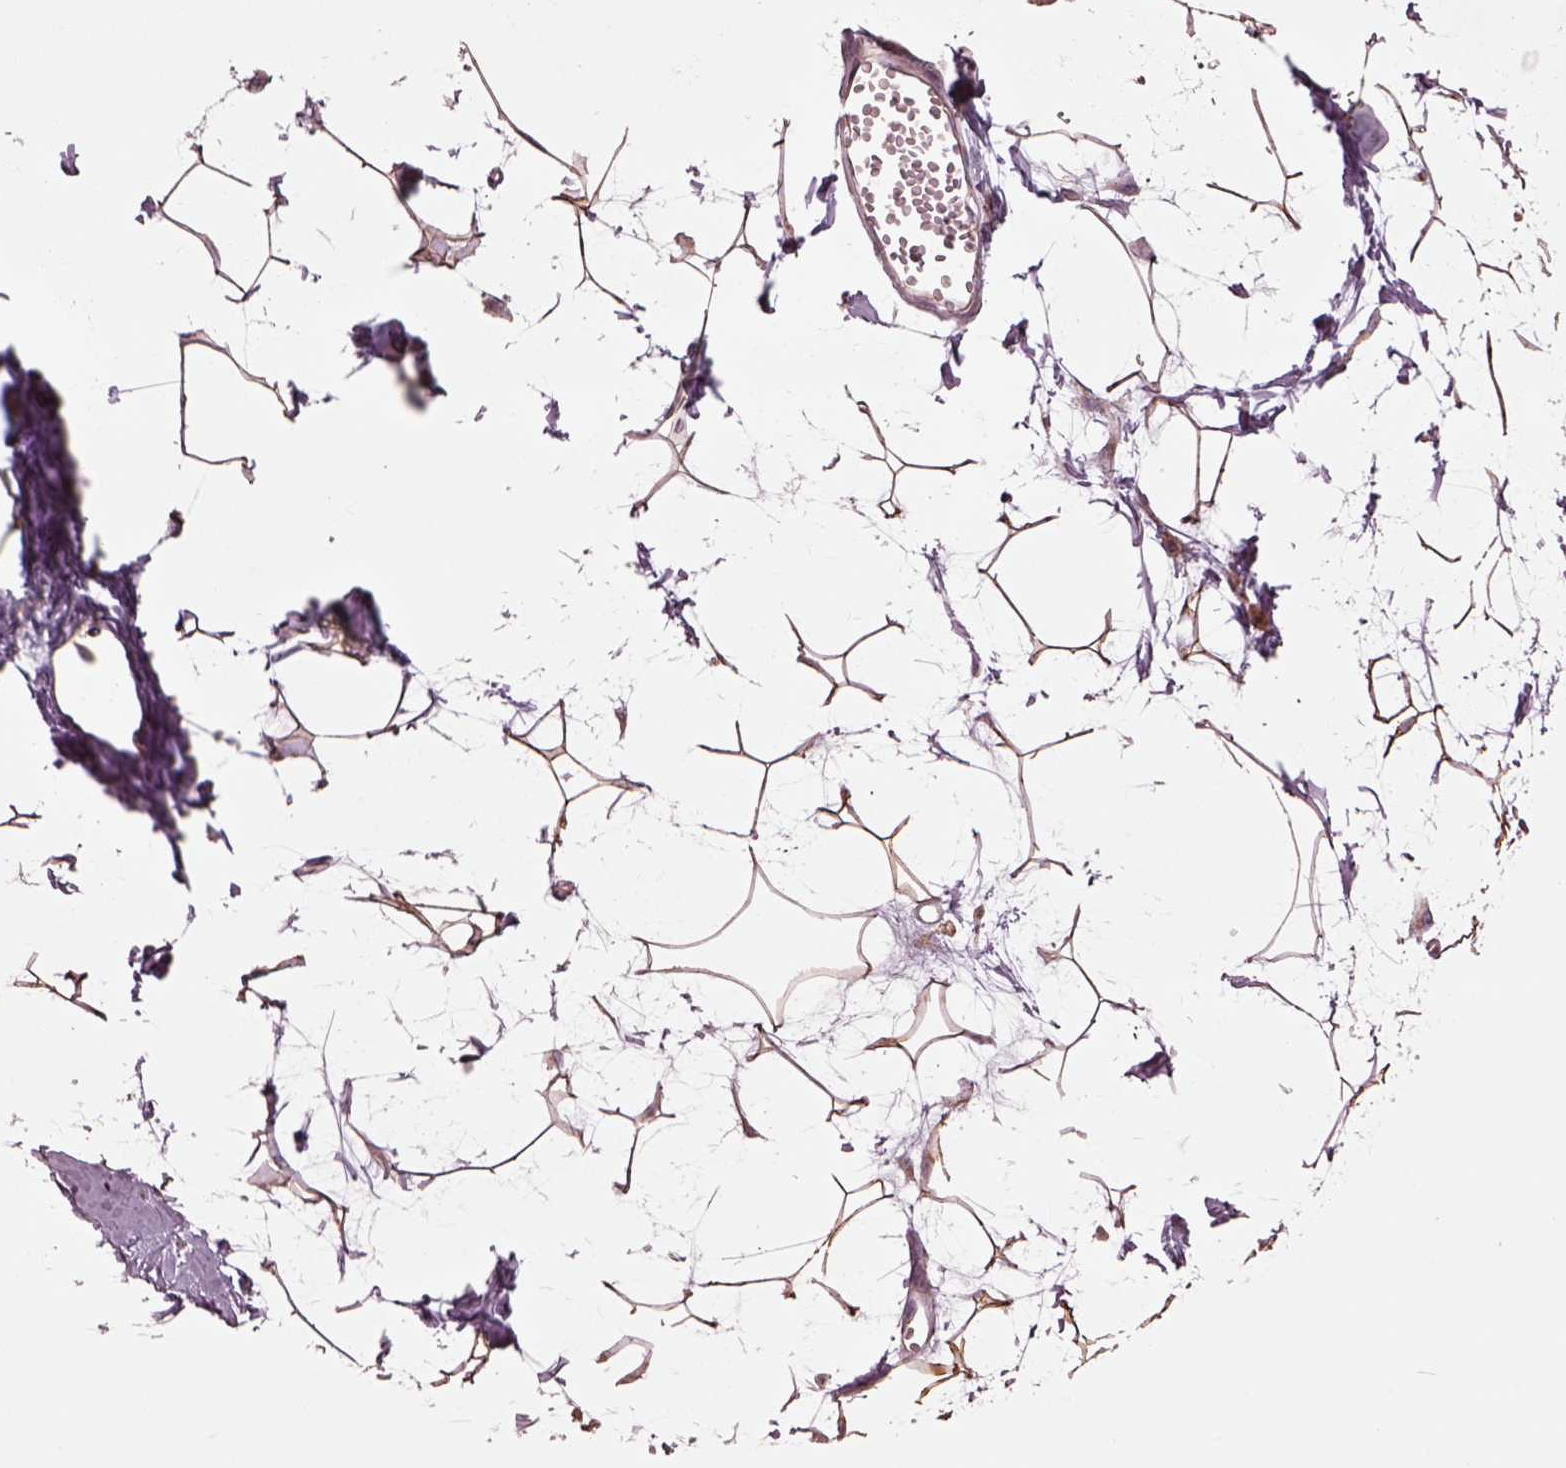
{"staining": {"intensity": "moderate", "quantity": "25%-75%", "location": "cytoplasmic/membranous"}, "tissue": "breast", "cell_type": "Adipocytes", "image_type": "normal", "snomed": [{"axis": "morphology", "description": "Normal tissue, NOS"}, {"axis": "topography", "description": "Breast"}], "caption": "IHC photomicrograph of benign breast: human breast stained using immunohistochemistry exhibits medium levels of moderate protein expression localized specifically in the cytoplasmic/membranous of adipocytes, appearing as a cytoplasmic/membranous brown color.", "gene": "WASHC2A", "patient": {"sex": "female", "age": 45}}